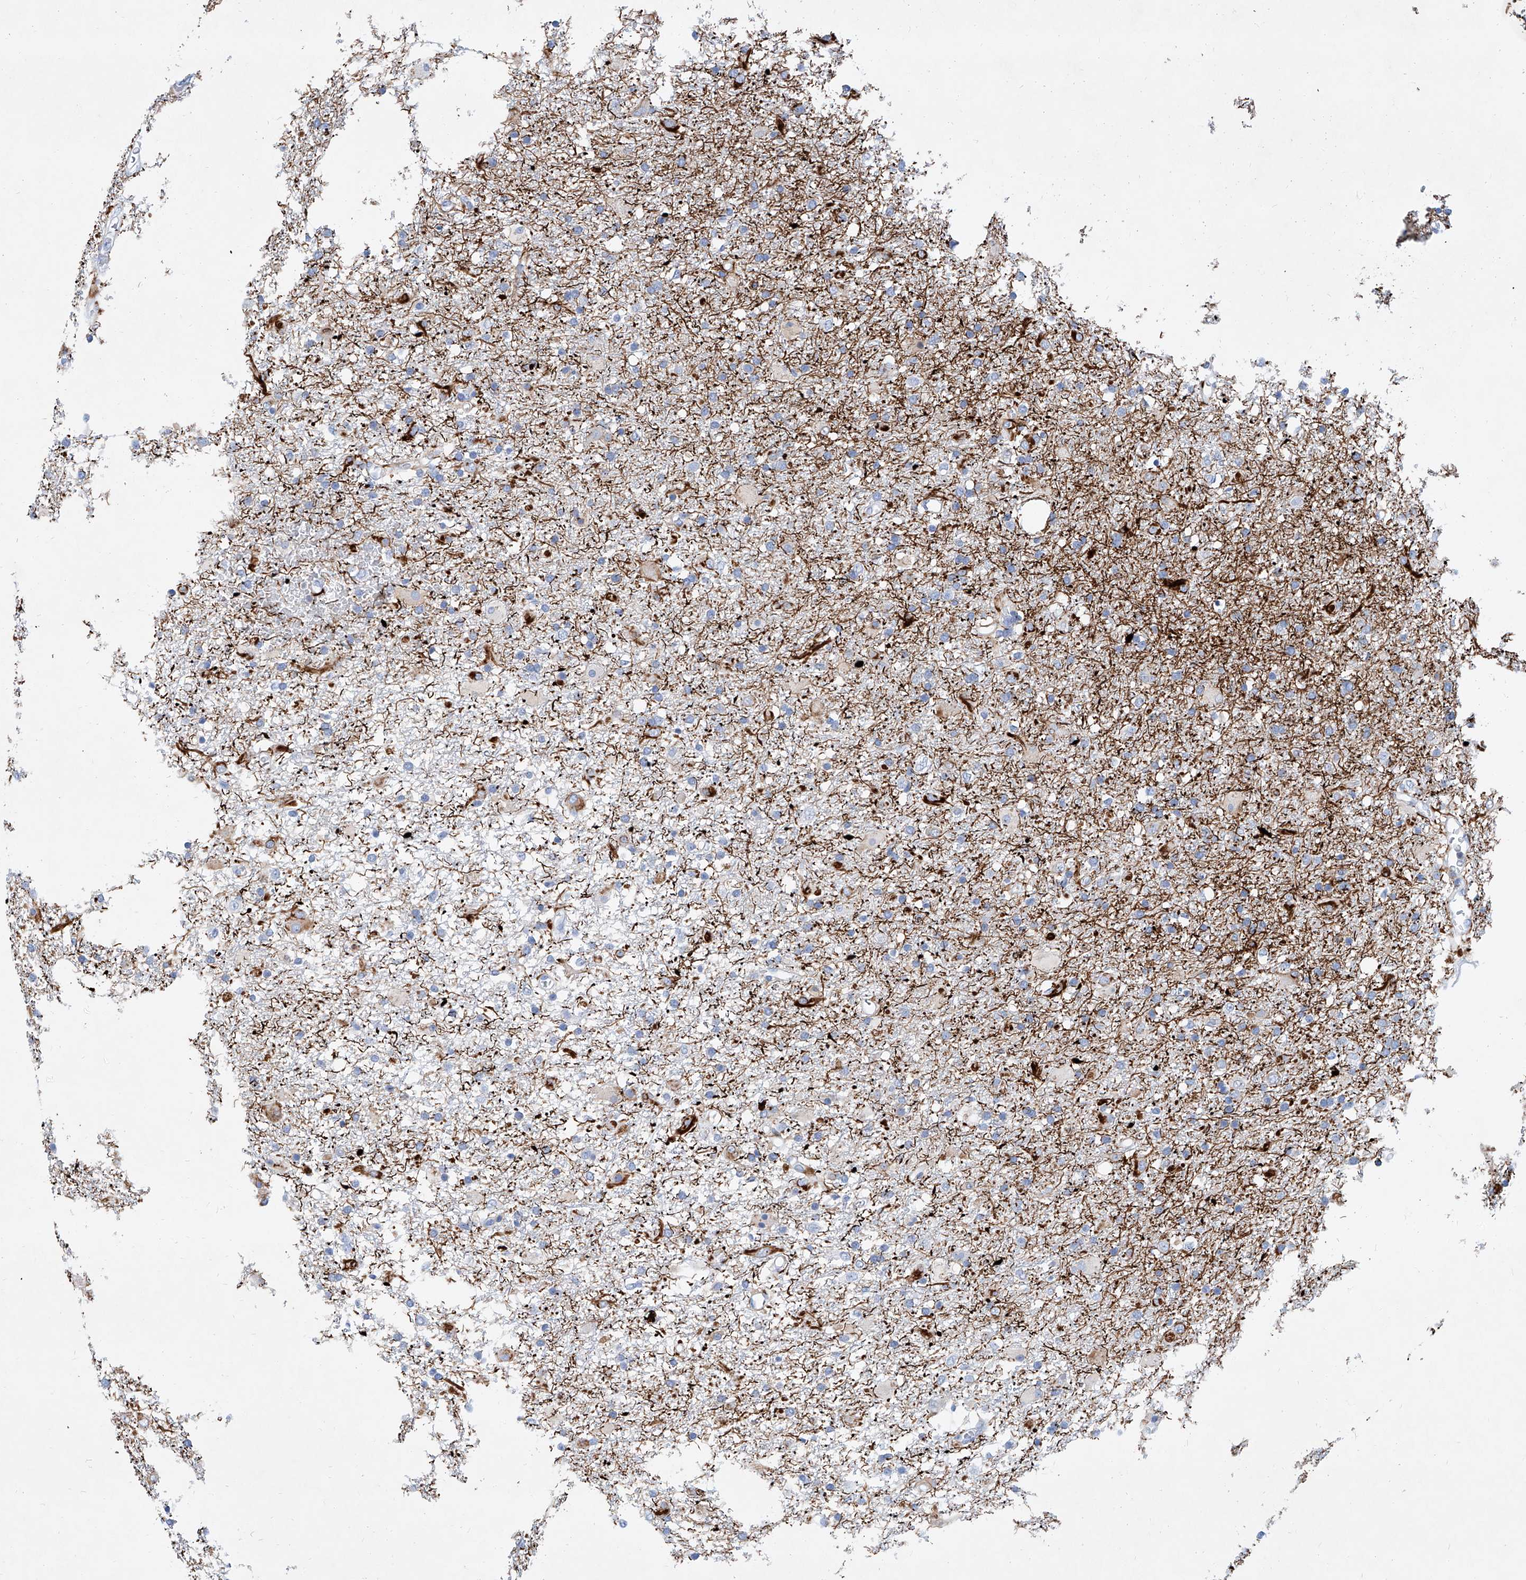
{"staining": {"intensity": "negative", "quantity": "none", "location": "none"}, "tissue": "glioma", "cell_type": "Tumor cells", "image_type": "cancer", "snomed": [{"axis": "morphology", "description": "Glioma, malignant, Low grade"}, {"axis": "topography", "description": "Brain"}], "caption": "Immunohistochemistry (IHC) of glioma shows no positivity in tumor cells.", "gene": "SLC25A29", "patient": {"sex": "male", "age": 65}}